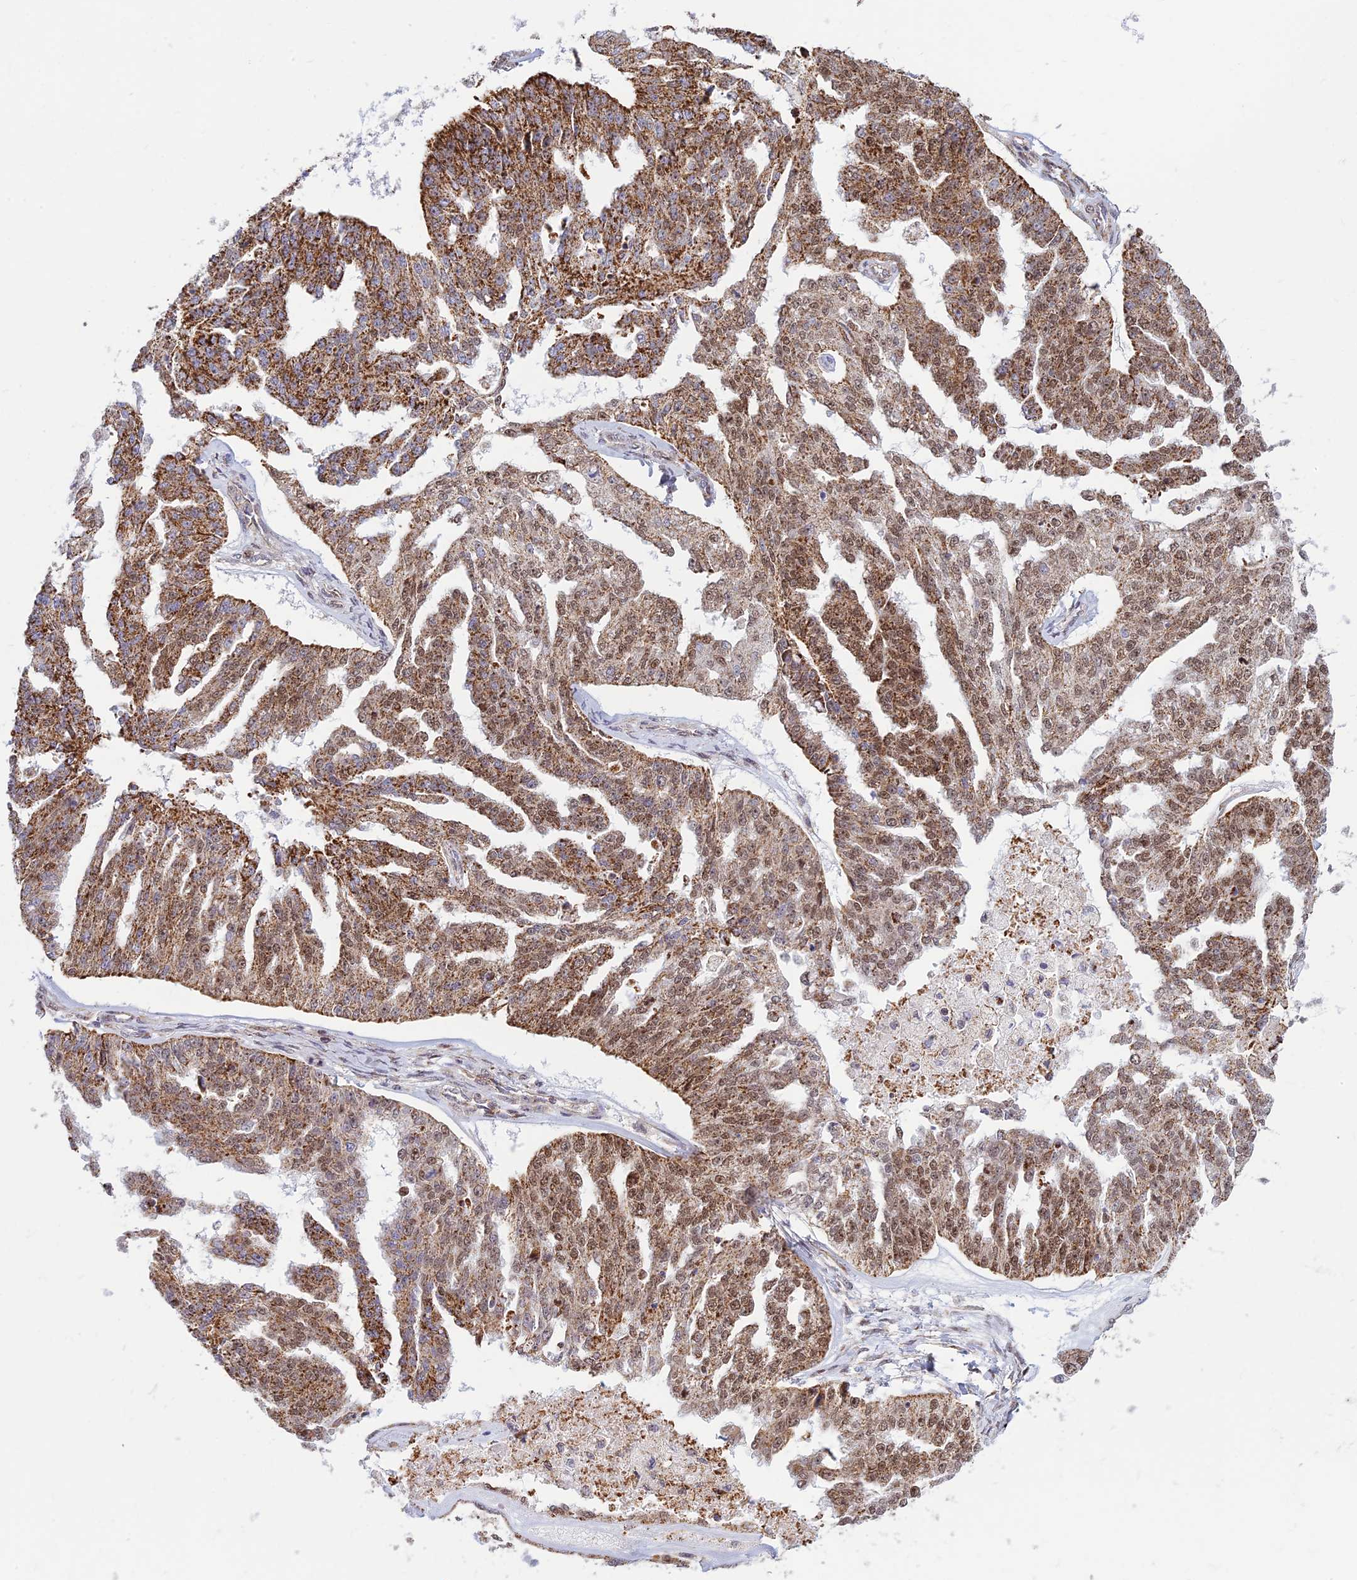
{"staining": {"intensity": "moderate", "quantity": ">75%", "location": "cytoplasmic/membranous,nuclear"}, "tissue": "ovarian cancer", "cell_type": "Tumor cells", "image_type": "cancer", "snomed": [{"axis": "morphology", "description": "Cystadenocarcinoma, serous, NOS"}, {"axis": "topography", "description": "Ovary"}], "caption": "Immunohistochemical staining of human ovarian cancer shows moderate cytoplasmic/membranous and nuclear protein staining in approximately >75% of tumor cells.", "gene": "POLR1G", "patient": {"sex": "female", "age": 58}}